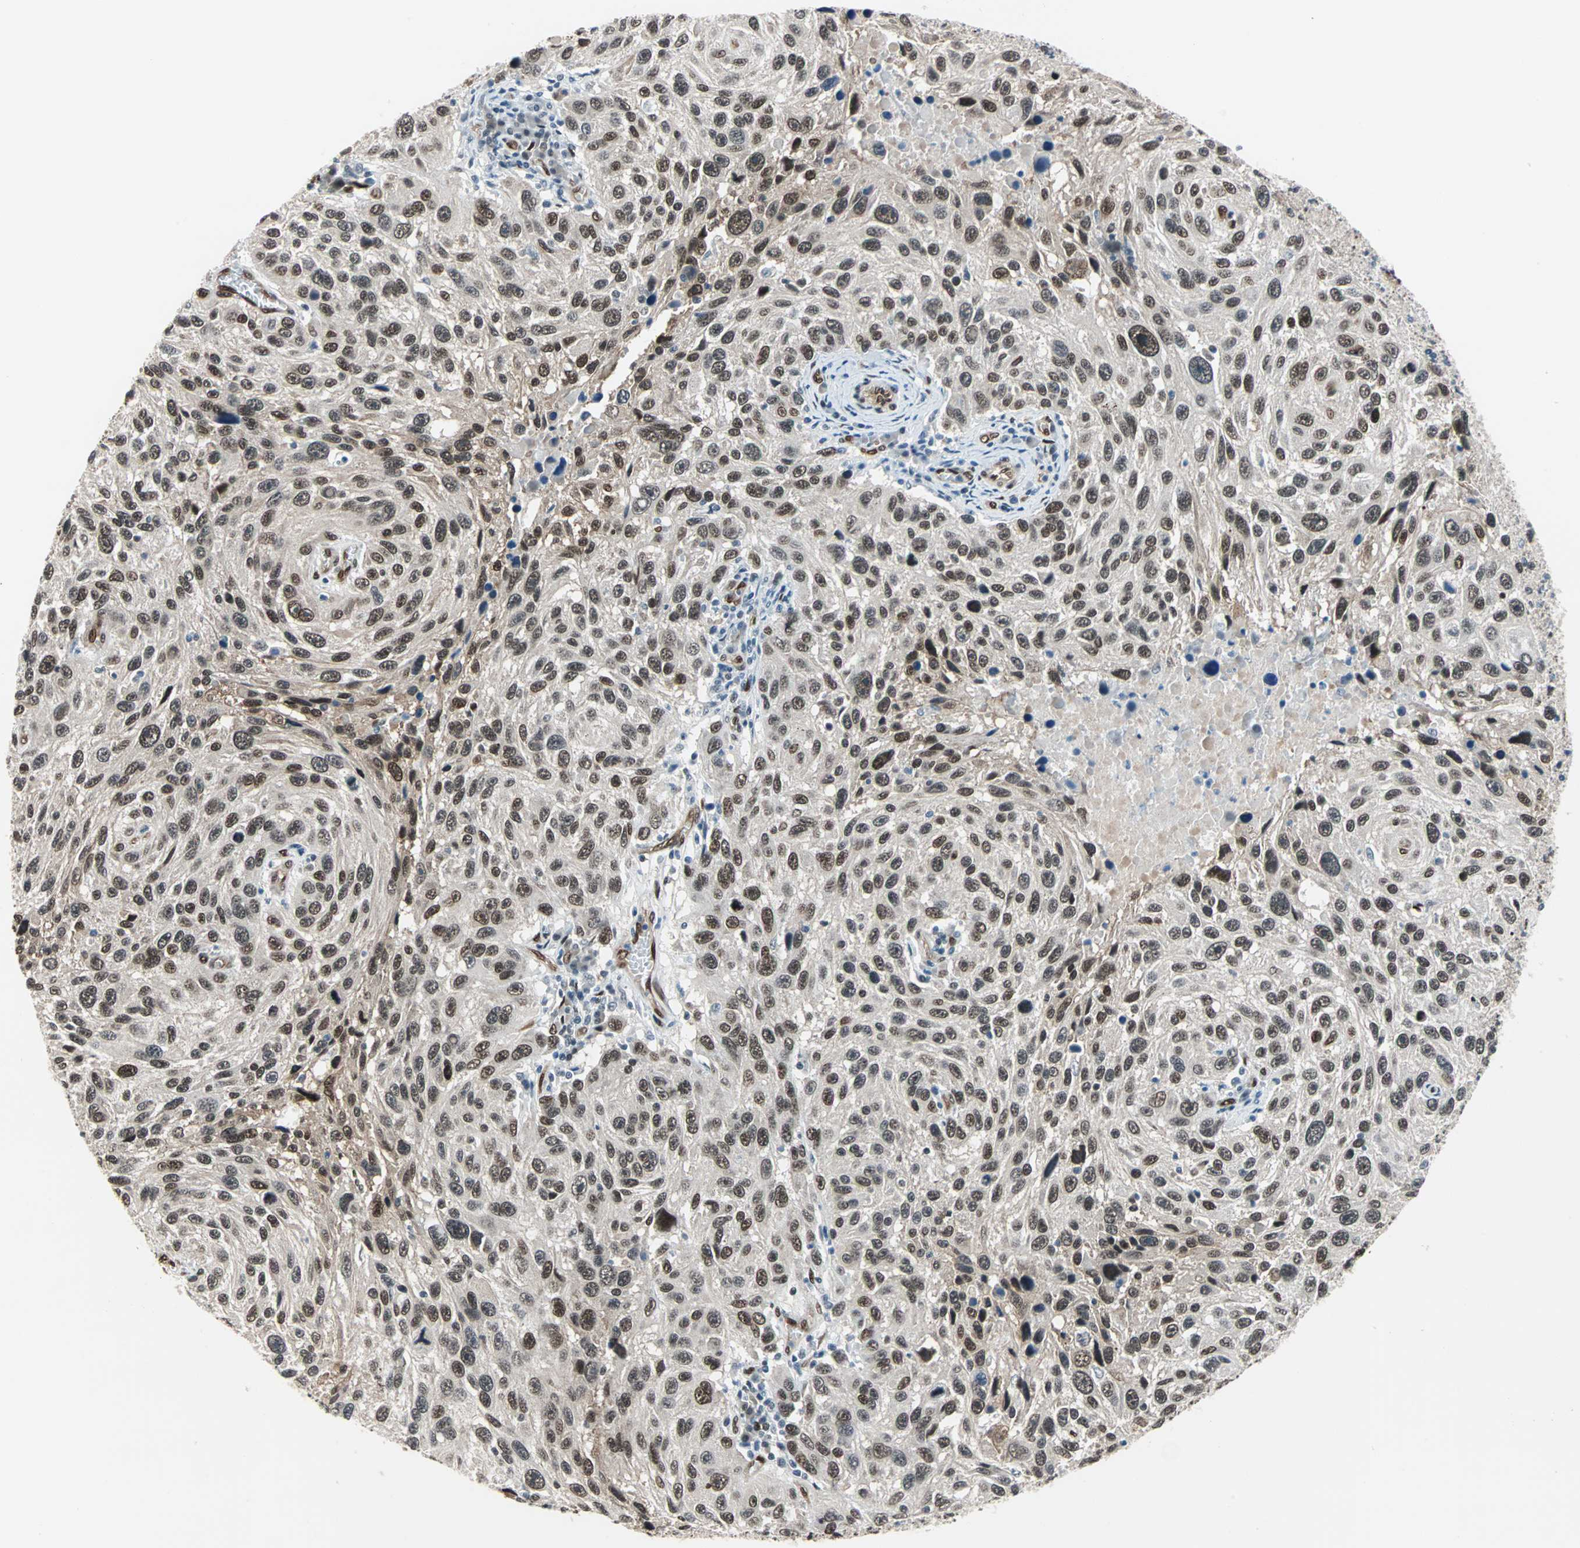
{"staining": {"intensity": "strong", "quantity": ">75%", "location": "nuclear"}, "tissue": "melanoma", "cell_type": "Tumor cells", "image_type": "cancer", "snomed": [{"axis": "morphology", "description": "Malignant melanoma, NOS"}, {"axis": "topography", "description": "Skin"}], "caption": "Immunohistochemistry (IHC) photomicrograph of human malignant melanoma stained for a protein (brown), which reveals high levels of strong nuclear staining in about >75% of tumor cells.", "gene": "WWTR1", "patient": {"sex": "male", "age": 53}}